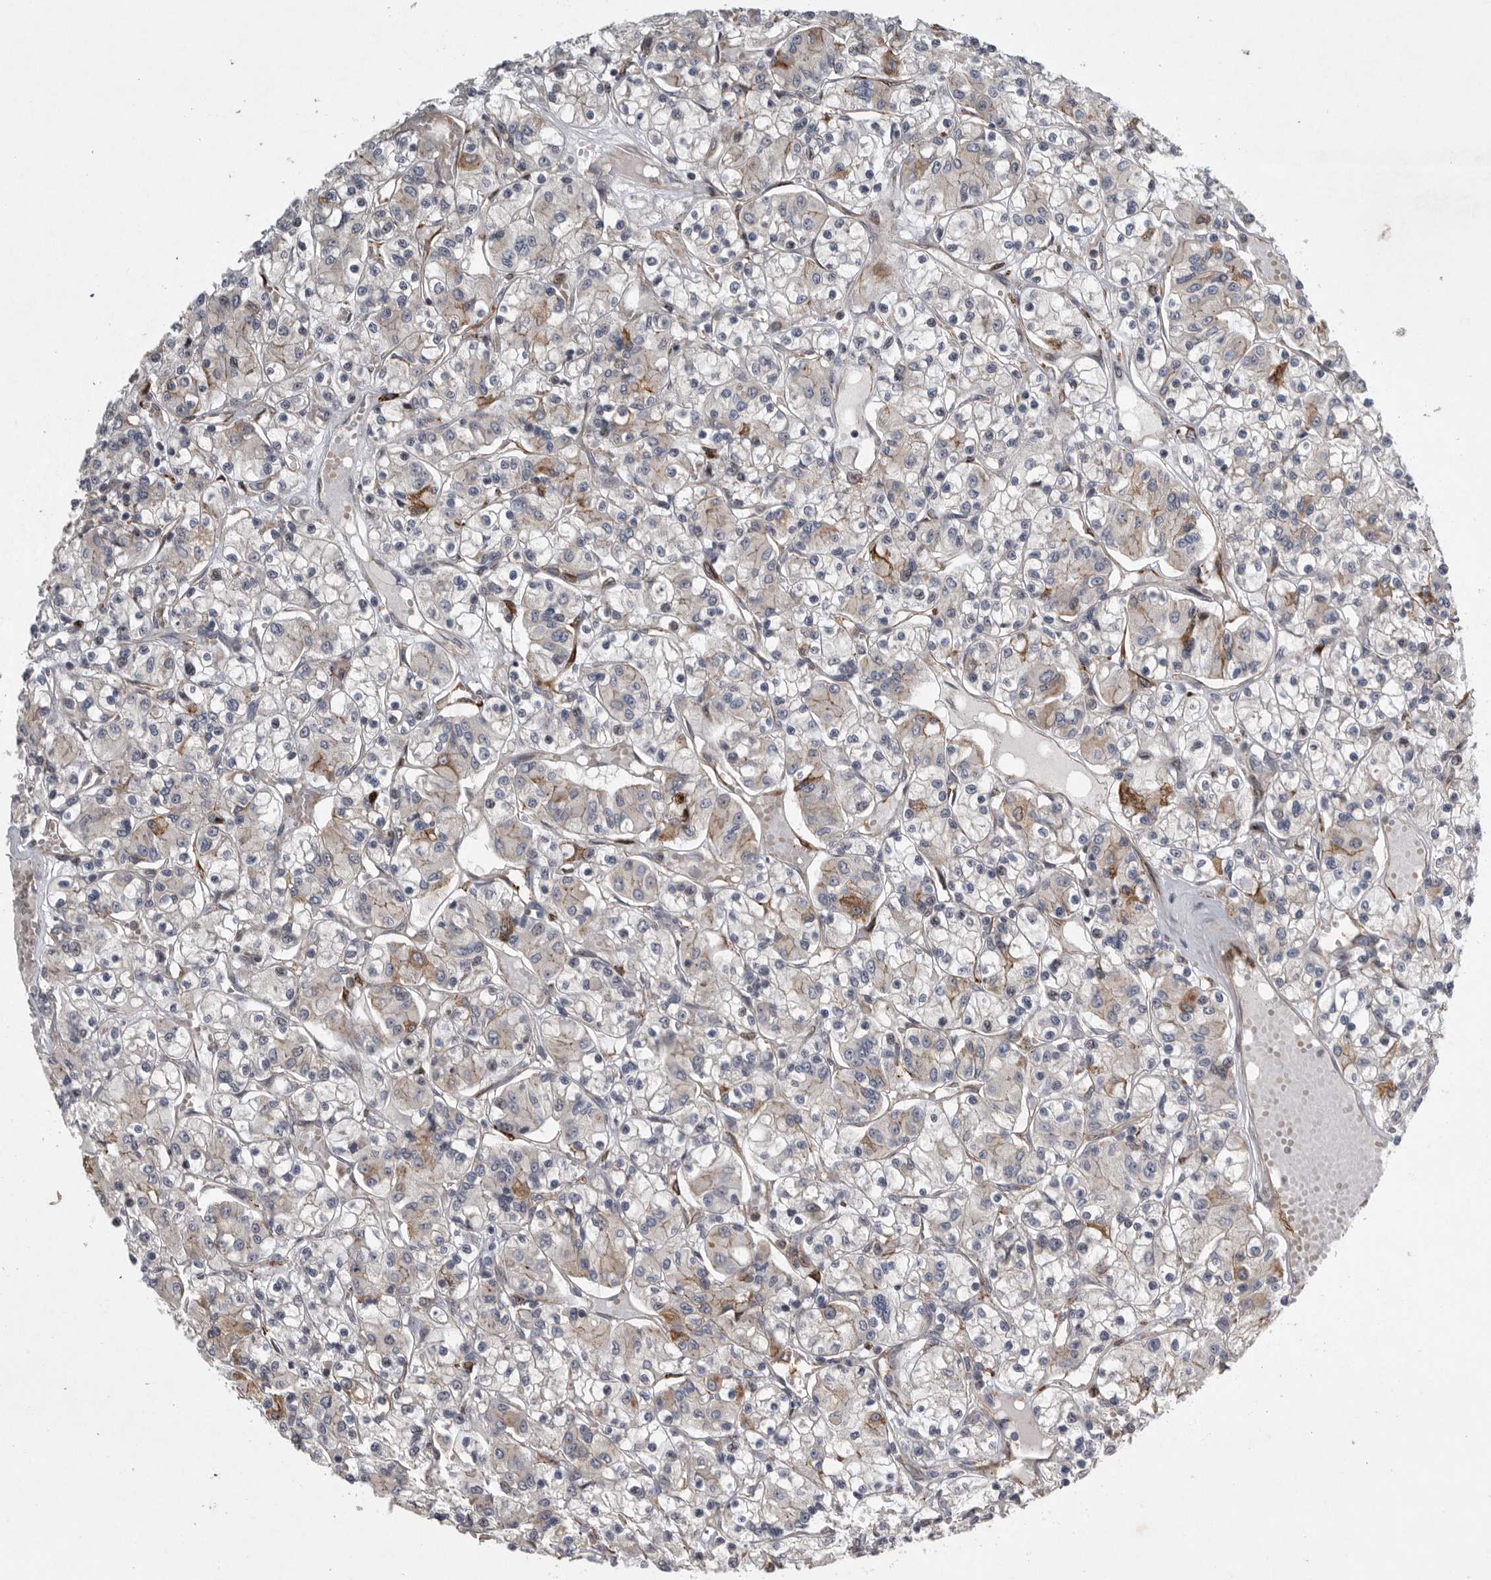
{"staining": {"intensity": "moderate", "quantity": "<25%", "location": "cytoplasmic/membranous"}, "tissue": "renal cancer", "cell_type": "Tumor cells", "image_type": "cancer", "snomed": [{"axis": "morphology", "description": "Adenocarcinoma, NOS"}, {"axis": "topography", "description": "Kidney"}], "caption": "Adenocarcinoma (renal) stained for a protein demonstrates moderate cytoplasmic/membranous positivity in tumor cells. (Stains: DAB in brown, nuclei in blue, Microscopy: brightfield microscopy at high magnification).", "gene": "MPDZ", "patient": {"sex": "female", "age": 59}}